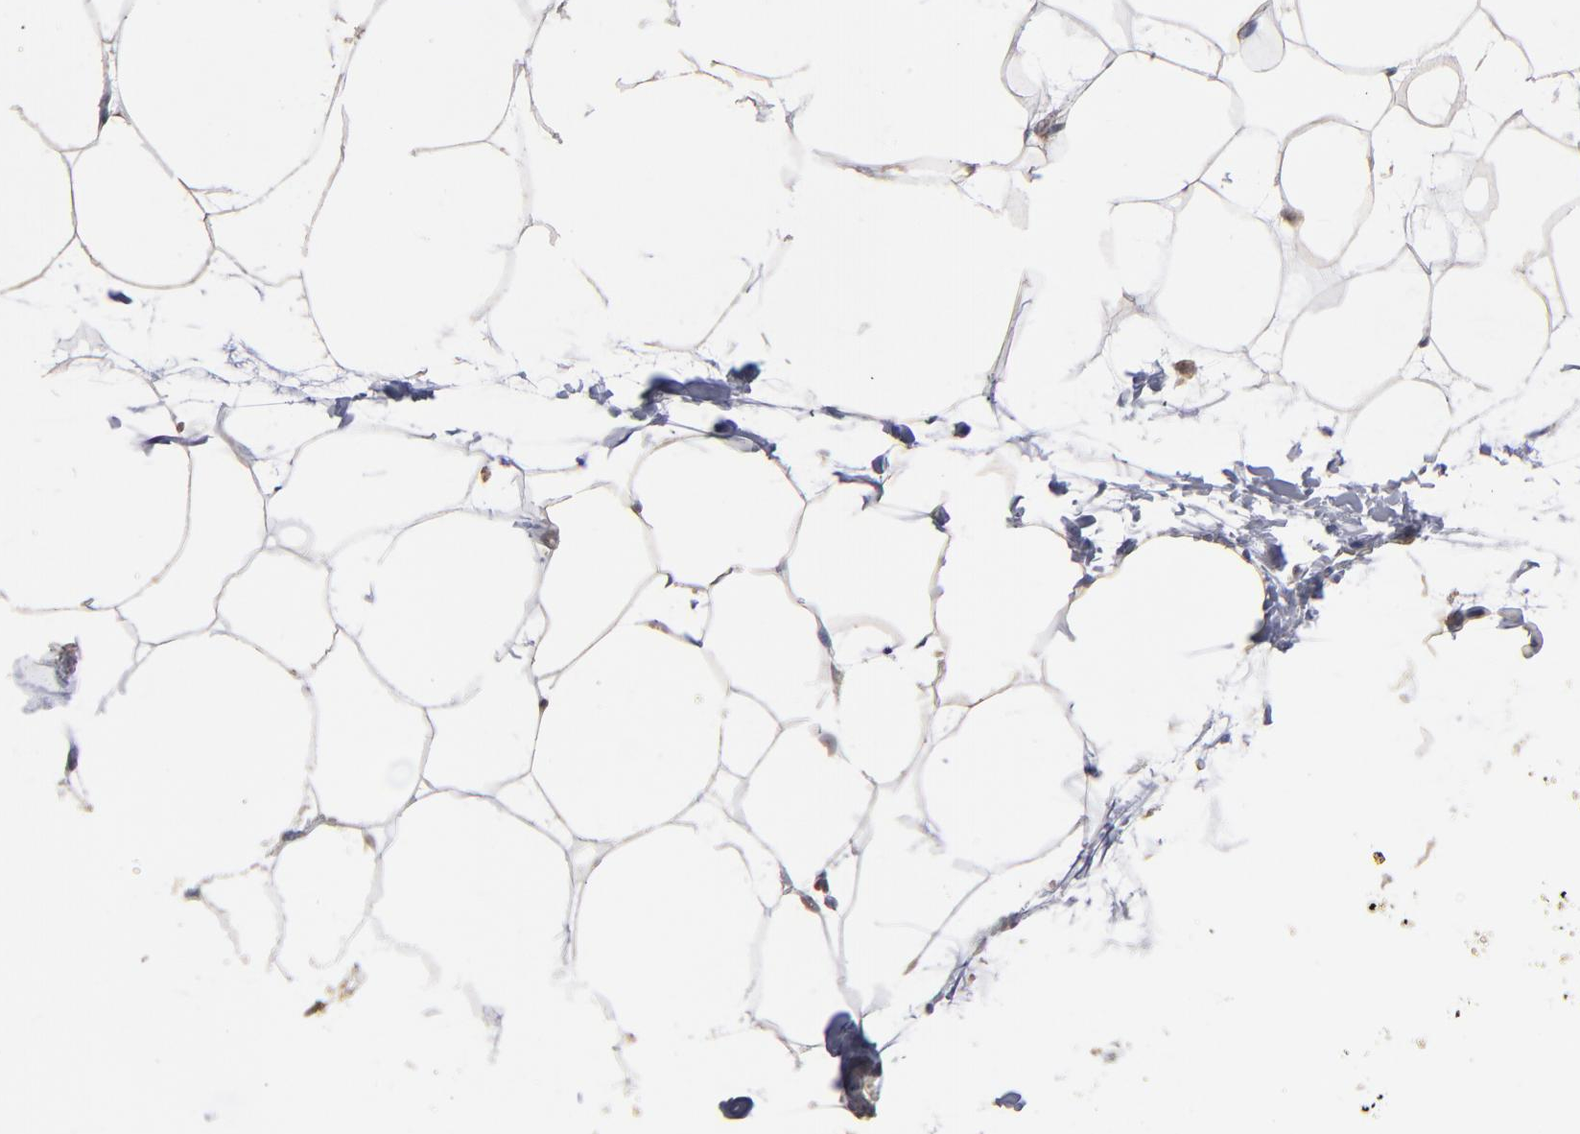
{"staining": {"intensity": "weak", "quantity": "25%-75%", "location": "cytoplasmic/membranous"}, "tissue": "adipose tissue", "cell_type": "Adipocytes", "image_type": "normal", "snomed": [{"axis": "morphology", "description": "Normal tissue, NOS"}, {"axis": "morphology", "description": "Duct carcinoma"}, {"axis": "topography", "description": "Breast"}, {"axis": "topography", "description": "Adipose tissue"}], "caption": "Weak cytoplasmic/membranous positivity for a protein is appreciated in approximately 25%-75% of adipocytes of benign adipose tissue using immunohistochemistry.", "gene": "MIPOL1", "patient": {"sex": "female", "age": 37}}